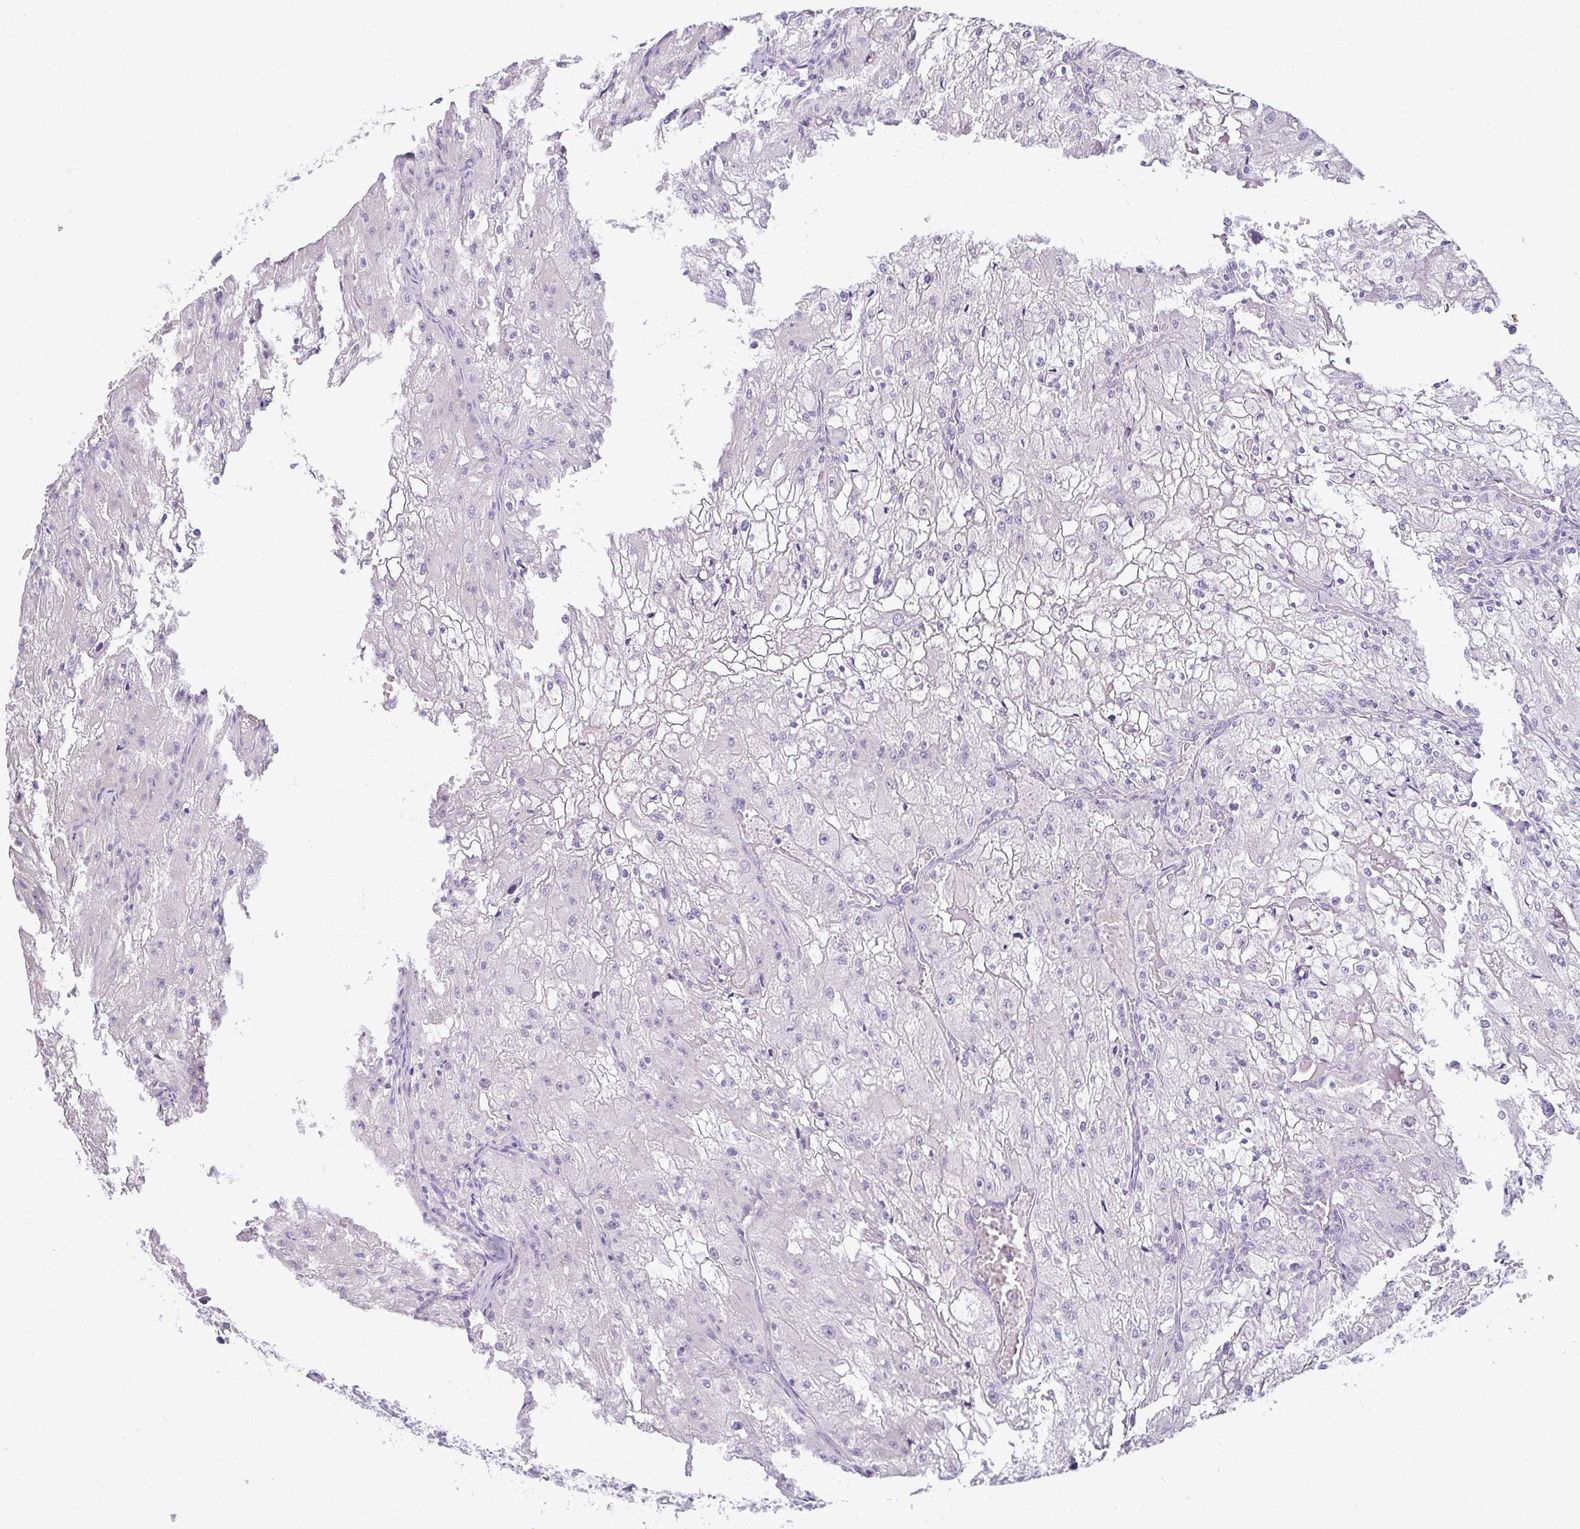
{"staining": {"intensity": "negative", "quantity": "none", "location": "none"}, "tissue": "renal cancer", "cell_type": "Tumor cells", "image_type": "cancer", "snomed": [{"axis": "morphology", "description": "Adenocarcinoma, NOS"}, {"axis": "topography", "description": "Kidney"}], "caption": "The histopathology image reveals no significant staining in tumor cells of renal cancer (adenocarcinoma).", "gene": "TEX33", "patient": {"sex": "female", "age": 74}}